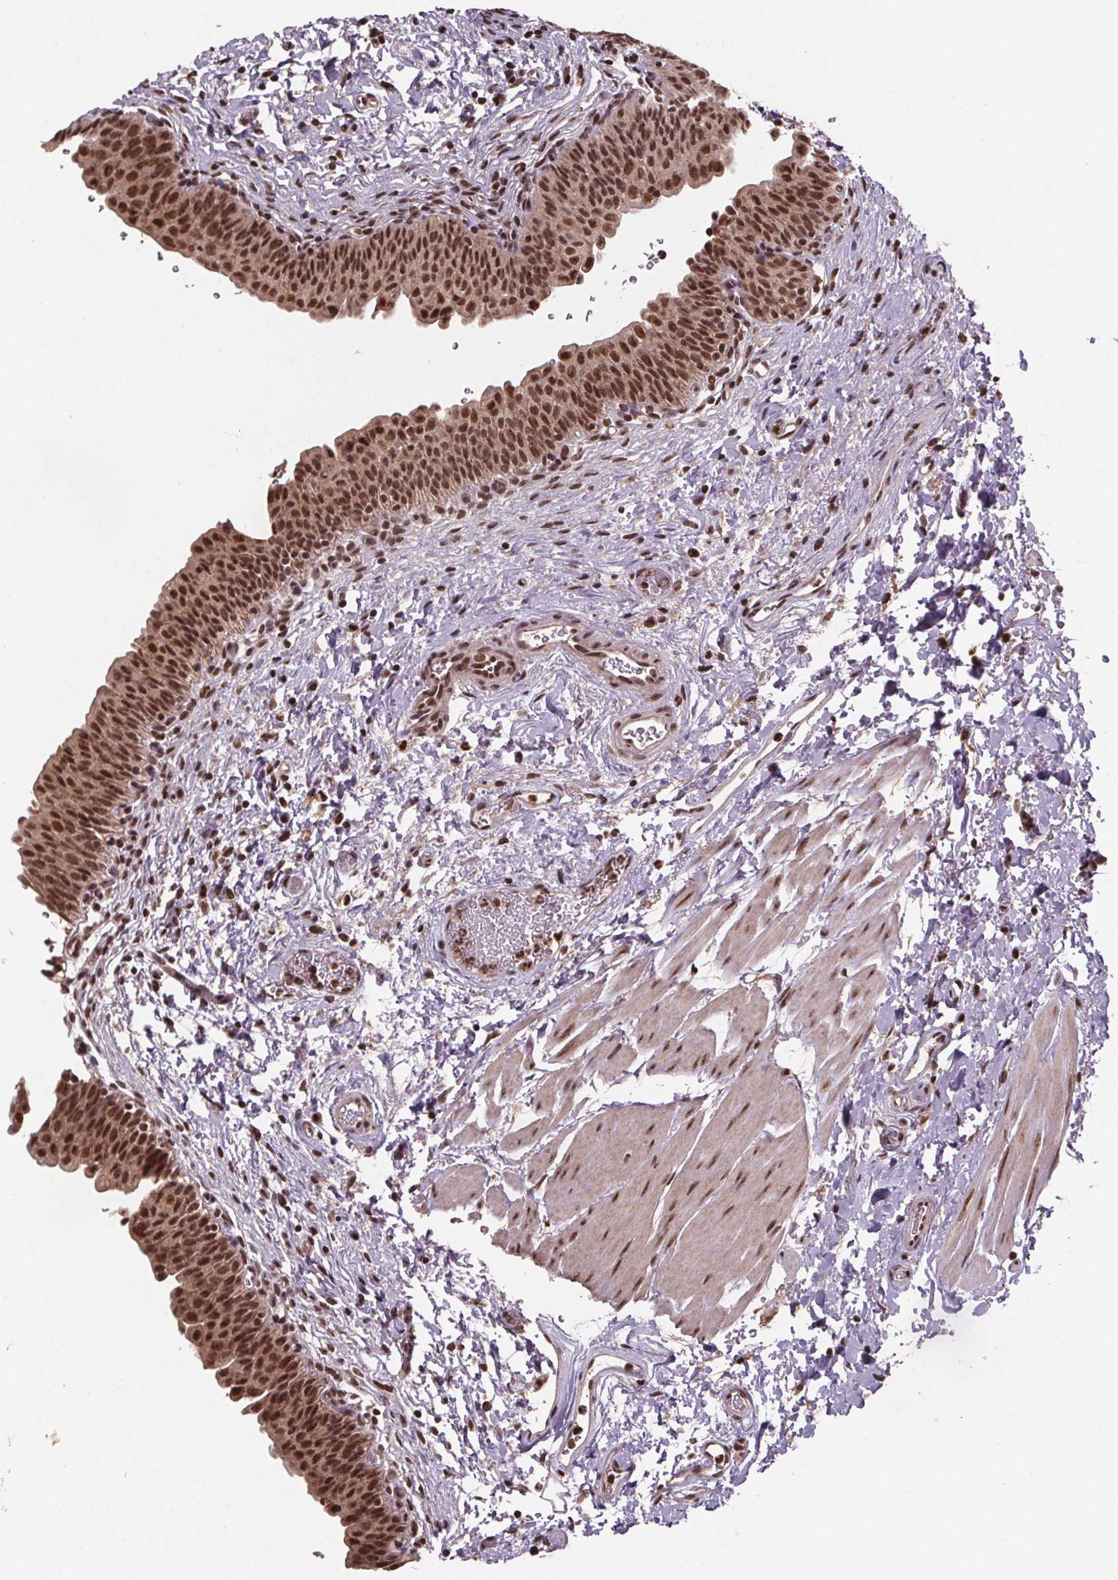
{"staining": {"intensity": "moderate", "quantity": ">75%", "location": "nuclear"}, "tissue": "urinary bladder", "cell_type": "Urothelial cells", "image_type": "normal", "snomed": [{"axis": "morphology", "description": "Normal tissue, NOS"}, {"axis": "topography", "description": "Urinary bladder"}], "caption": "The histopathology image displays staining of unremarkable urinary bladder, revealing moderate nuclear protein staining (brown color) within urothelial cells. (Brightfield microscopy of DAB IHC at high magnification).", "gene": "JARID2", "patient": {"sex": "male", "age": 56}}